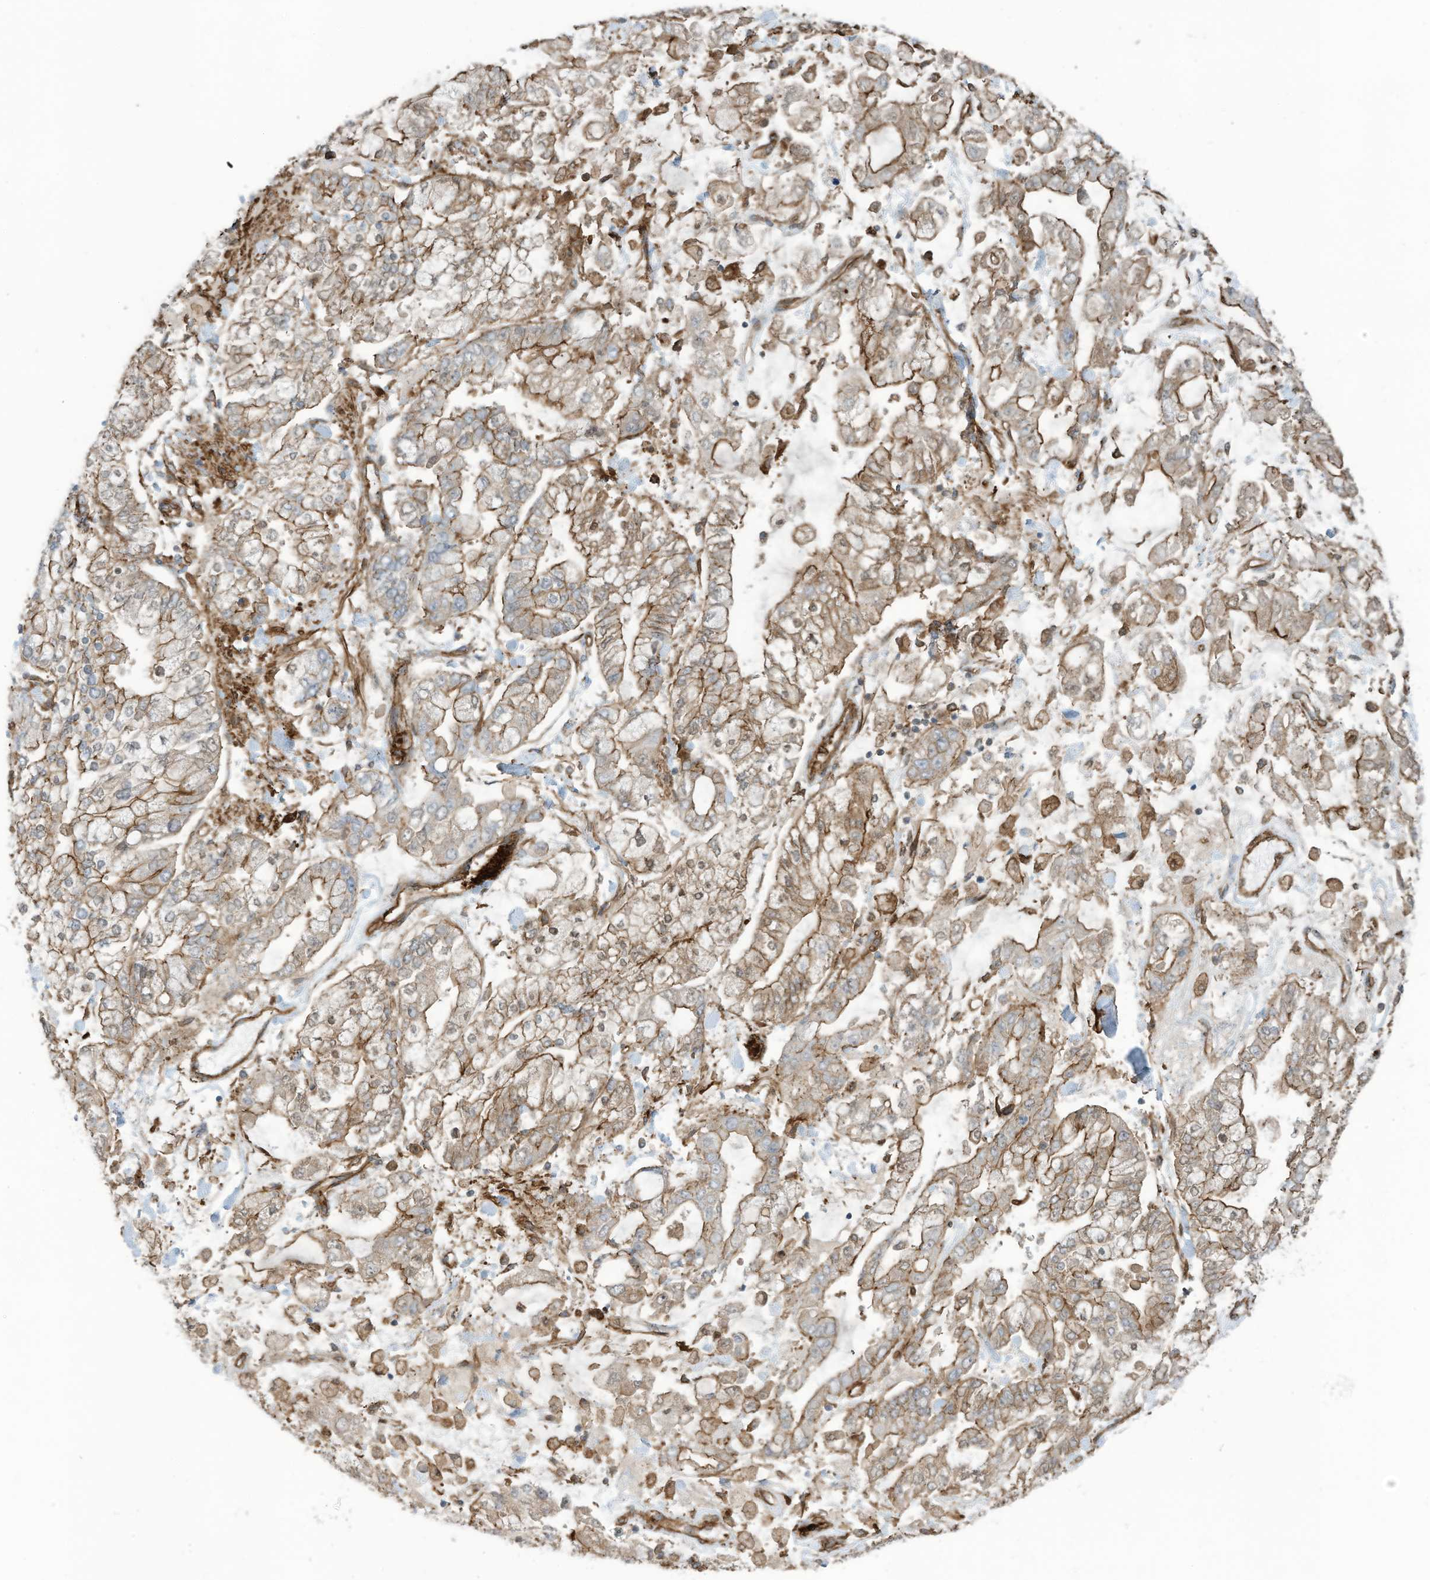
{"staining": {"intensity": "moderate", "quantity": "25%-75%", "location": "cytoplasmic/membranous"}, "tissue": "stomach cancer", "cell_type": "Tumor cells", "image_type": "cancer", "snomed": [{"axis": "morphology", "description": "Normal tissue, NOS"}, {"axis": "morphology", "description": "Adenocarcinoma, NOS"}, {"axis": "topography", "description": "Stomach, upper"}, {"axis": "topography", "description": "Stomach"}], "caption": "Immunohistochemical staining of adenocarcinoma (stomach) reveals moderate cytoplasmic/membranous protein expression in approximately 25%-75% of tumor cells.", "gene": "SLC9A2", "patient": {"sex": "male", "age": 76}}